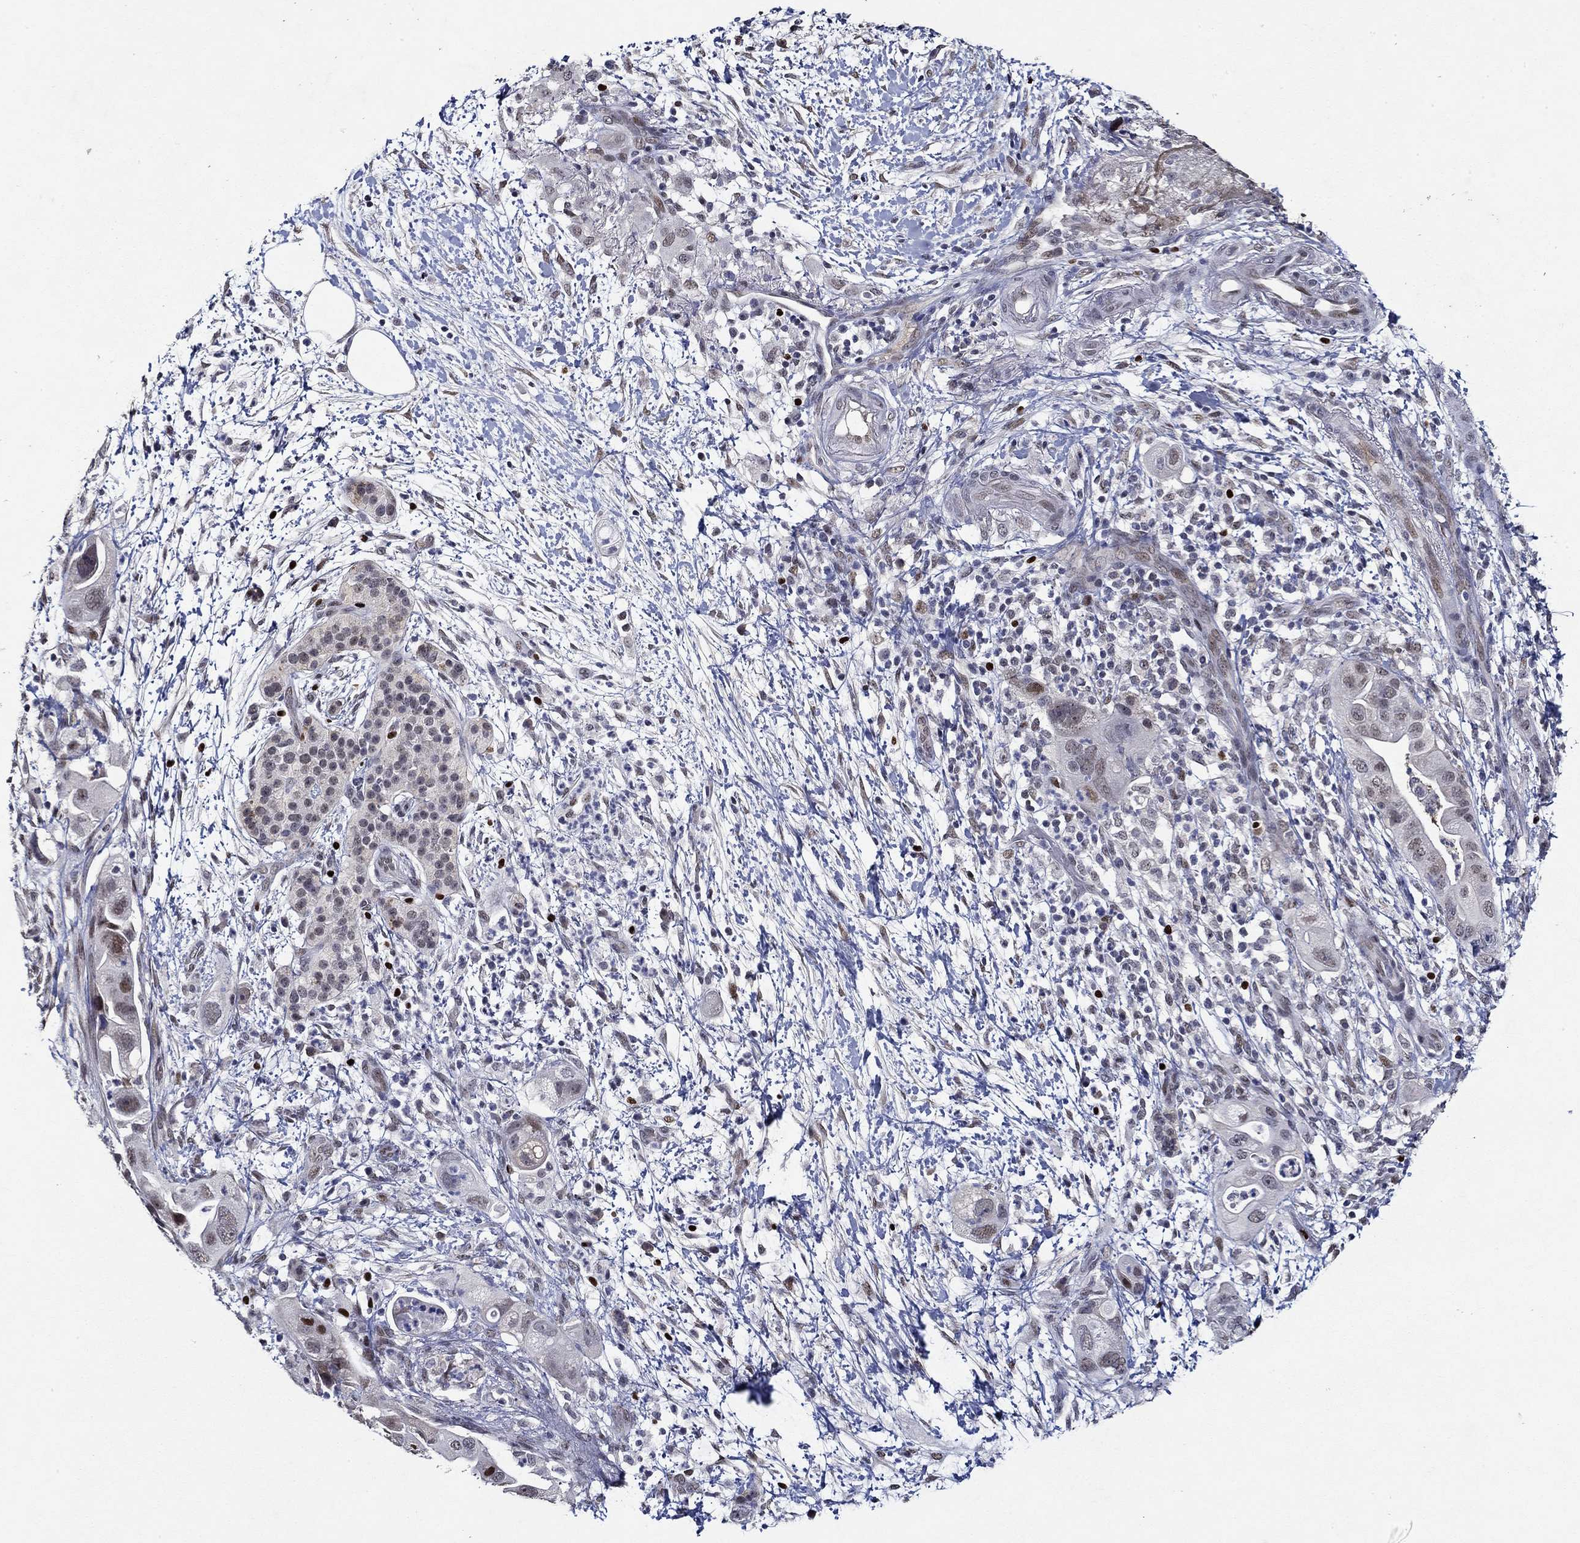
{"staining": {"intensity": "moderate", "quantity": "<25%", "location": "nuclear"}, "tissue": "pancreatic cancer", "cell_type": "Tumor cells", "image_type": "cancer", "snomed": [{"axis": "morphology", "description": "Adenocarcinoma, NOS"}, {"axis": "topography", "description": "Pancreas"}], "caption": "Human pancreatic cancer (adenocarcinoma) stained with a brown dye displays moderate nuclear positive expression in about <25% of tumor cells.", "gene": "GATA2", "patient": {"sex": "female", "age": 72}}